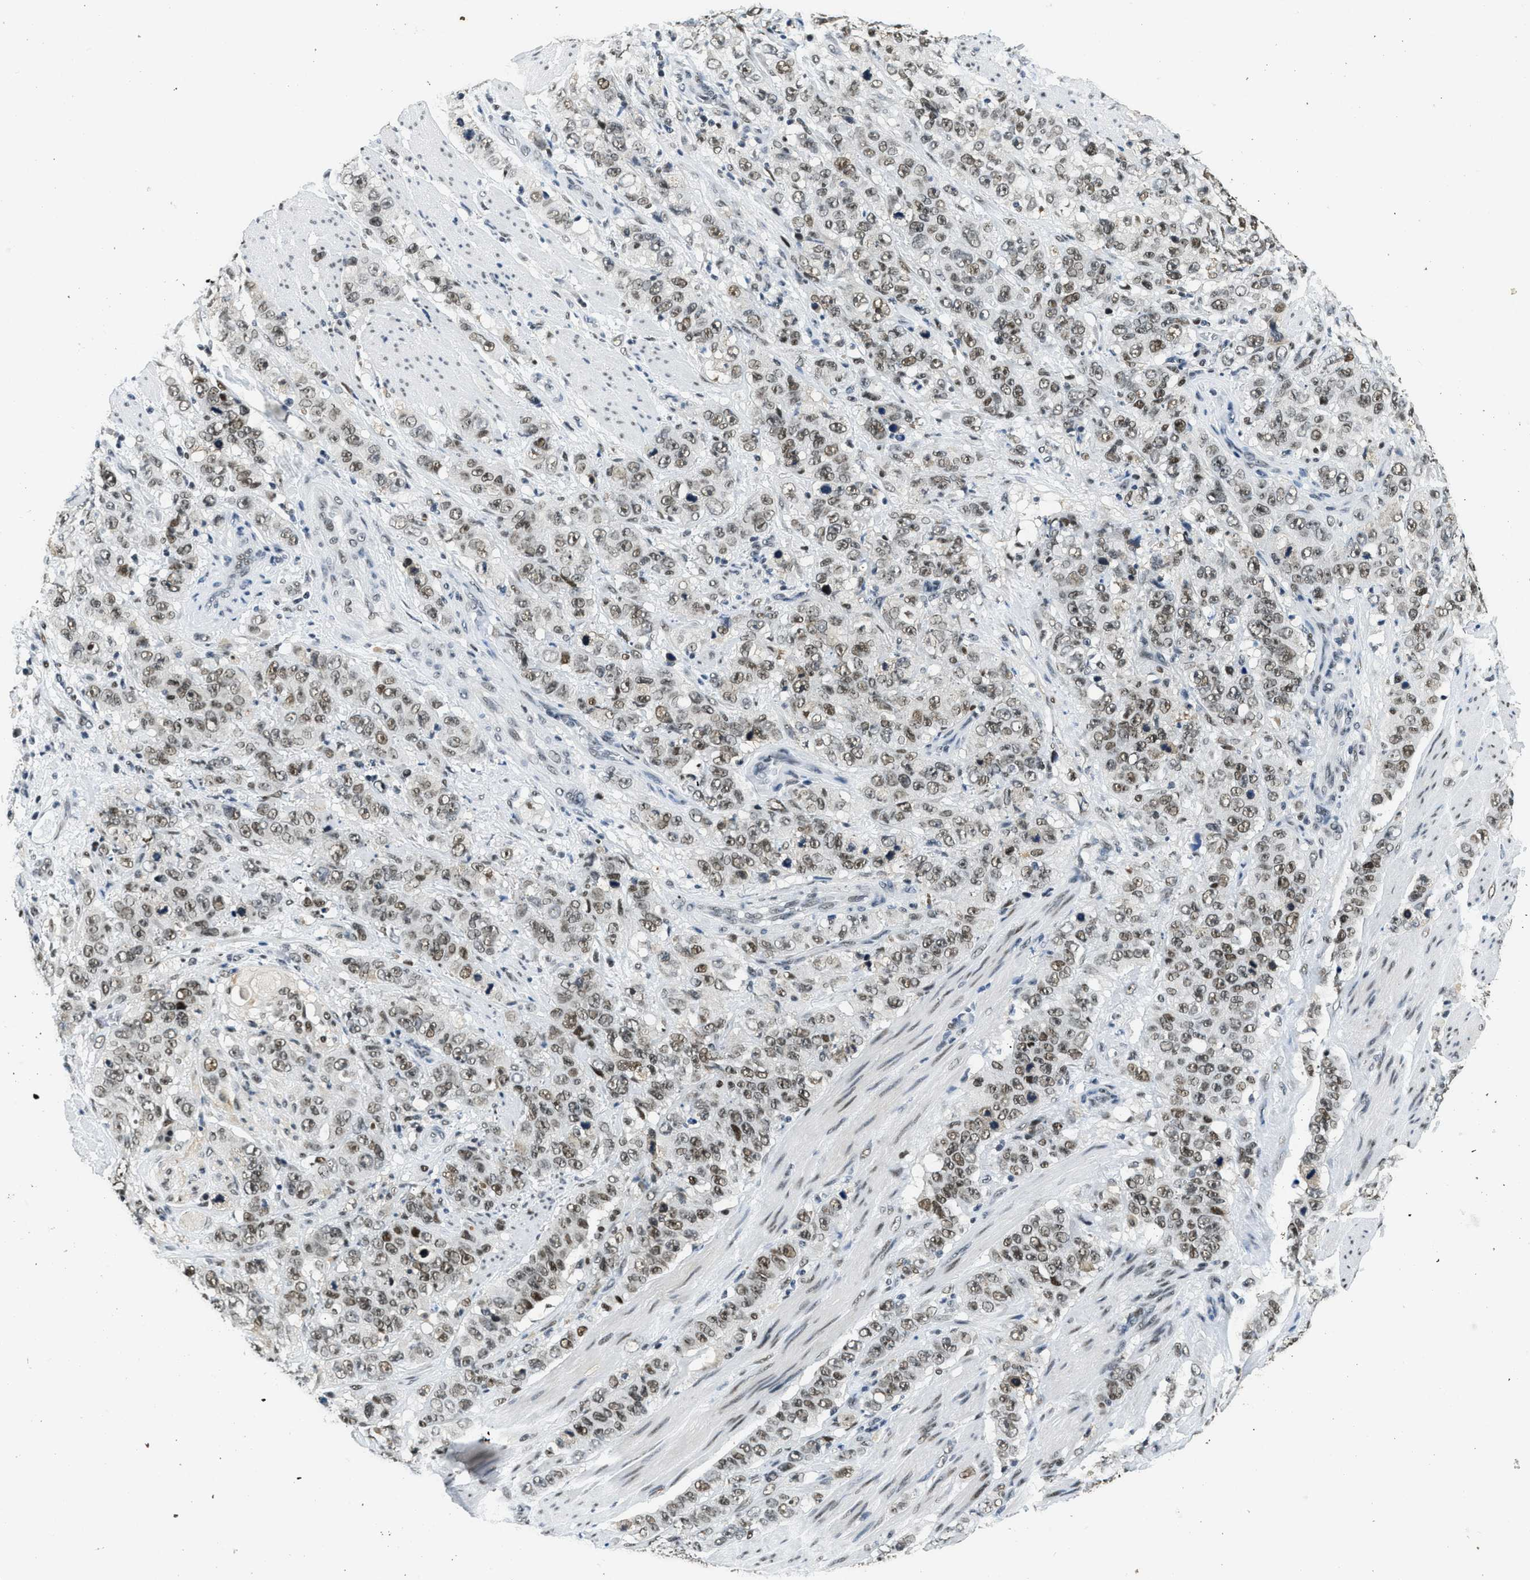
{"staining": {"intensity": "weak", "quantity": ">75%", "location": "nuclear"}, "tissue": "stomach cancer", "cell_type": "Tumor cells", "image_type": "cancer", "snomed": [{"axis": "morphology", "description": "Adenocarcinoma, NOS"}, {"axis": "topography", "description": "Stomach"}], "caption": "Immunohistochemistry (IHC) of human stomach cancer shows low levels of weak nuclear staining in approximately >75% of tumor cells.", "gene": "SSB", "patient": {"sex": "male", "age": 48}}